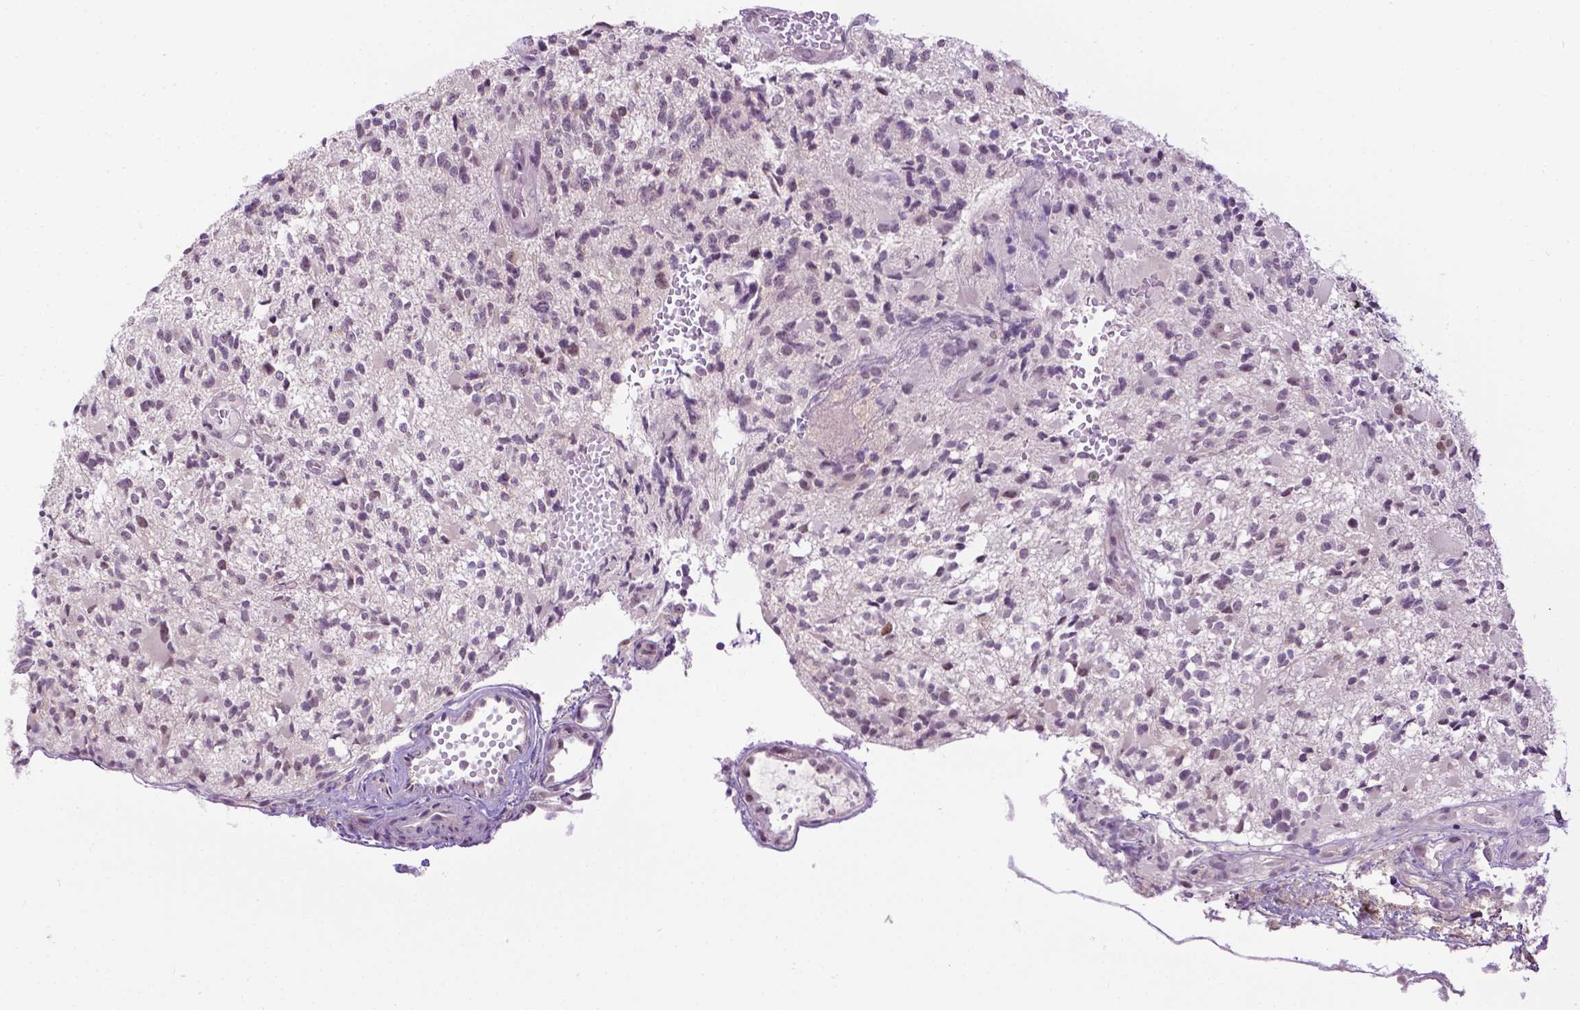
{"staining": {"intensity": "weak", "quantity": "<25%", "location": "nuclear"}, "tissue": "glioma", "cell_type": "Tumor cells", "image_type": "cancer", "snomed": [{"axis": "morphology", "description": "Glioma, malignant, High grade"}, {"axis": "topography", "description": "Brain"}], "caption": "Tumor cells are negative for protein expression in human glioma.", "gene": "DENND4A", "patient": {"sex": "female", "age": 63}}